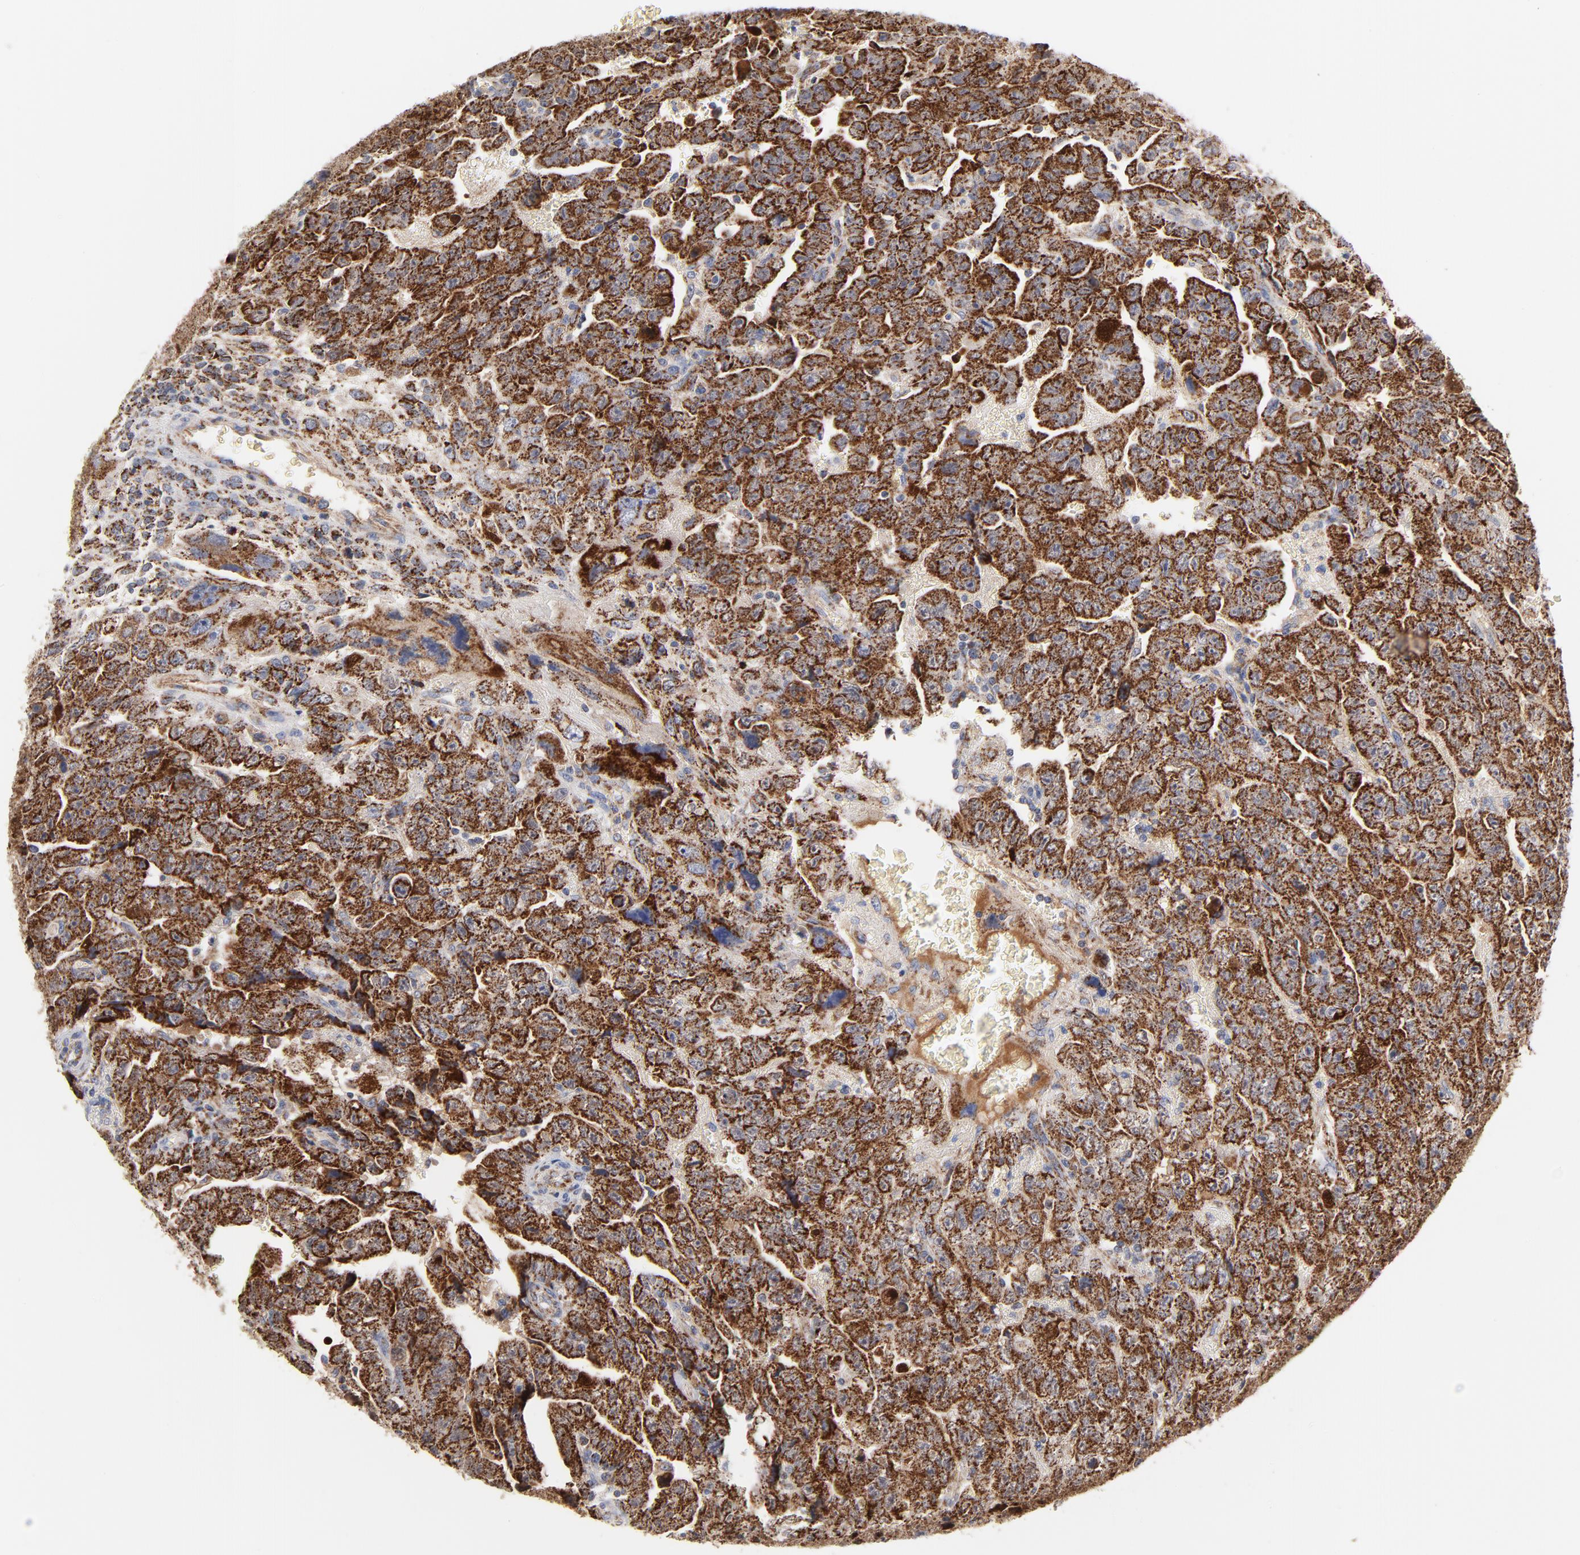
{"staining": {"intensity": "strong", "quantity": ">75%", "location": "cytoplasmic/membranous"}, "tissue": "testis cancer", "cell_type": "Tumor cells", "image_type": "cancer", "snomed": [{"axis": "morphology", "description": "Carcinoma, Embryonal, NOS"}, {"axis": "topography", "description": "Testis"}], "caption": "There is high levels of strong cytoplasmic/membranous staining in tumor cells of embryonal carcinoma (testis), as demonstrated by immunohistochemical staining (brown color).", "gene": "DIABLO", "patient": {"sex": "male", "age": 28}}